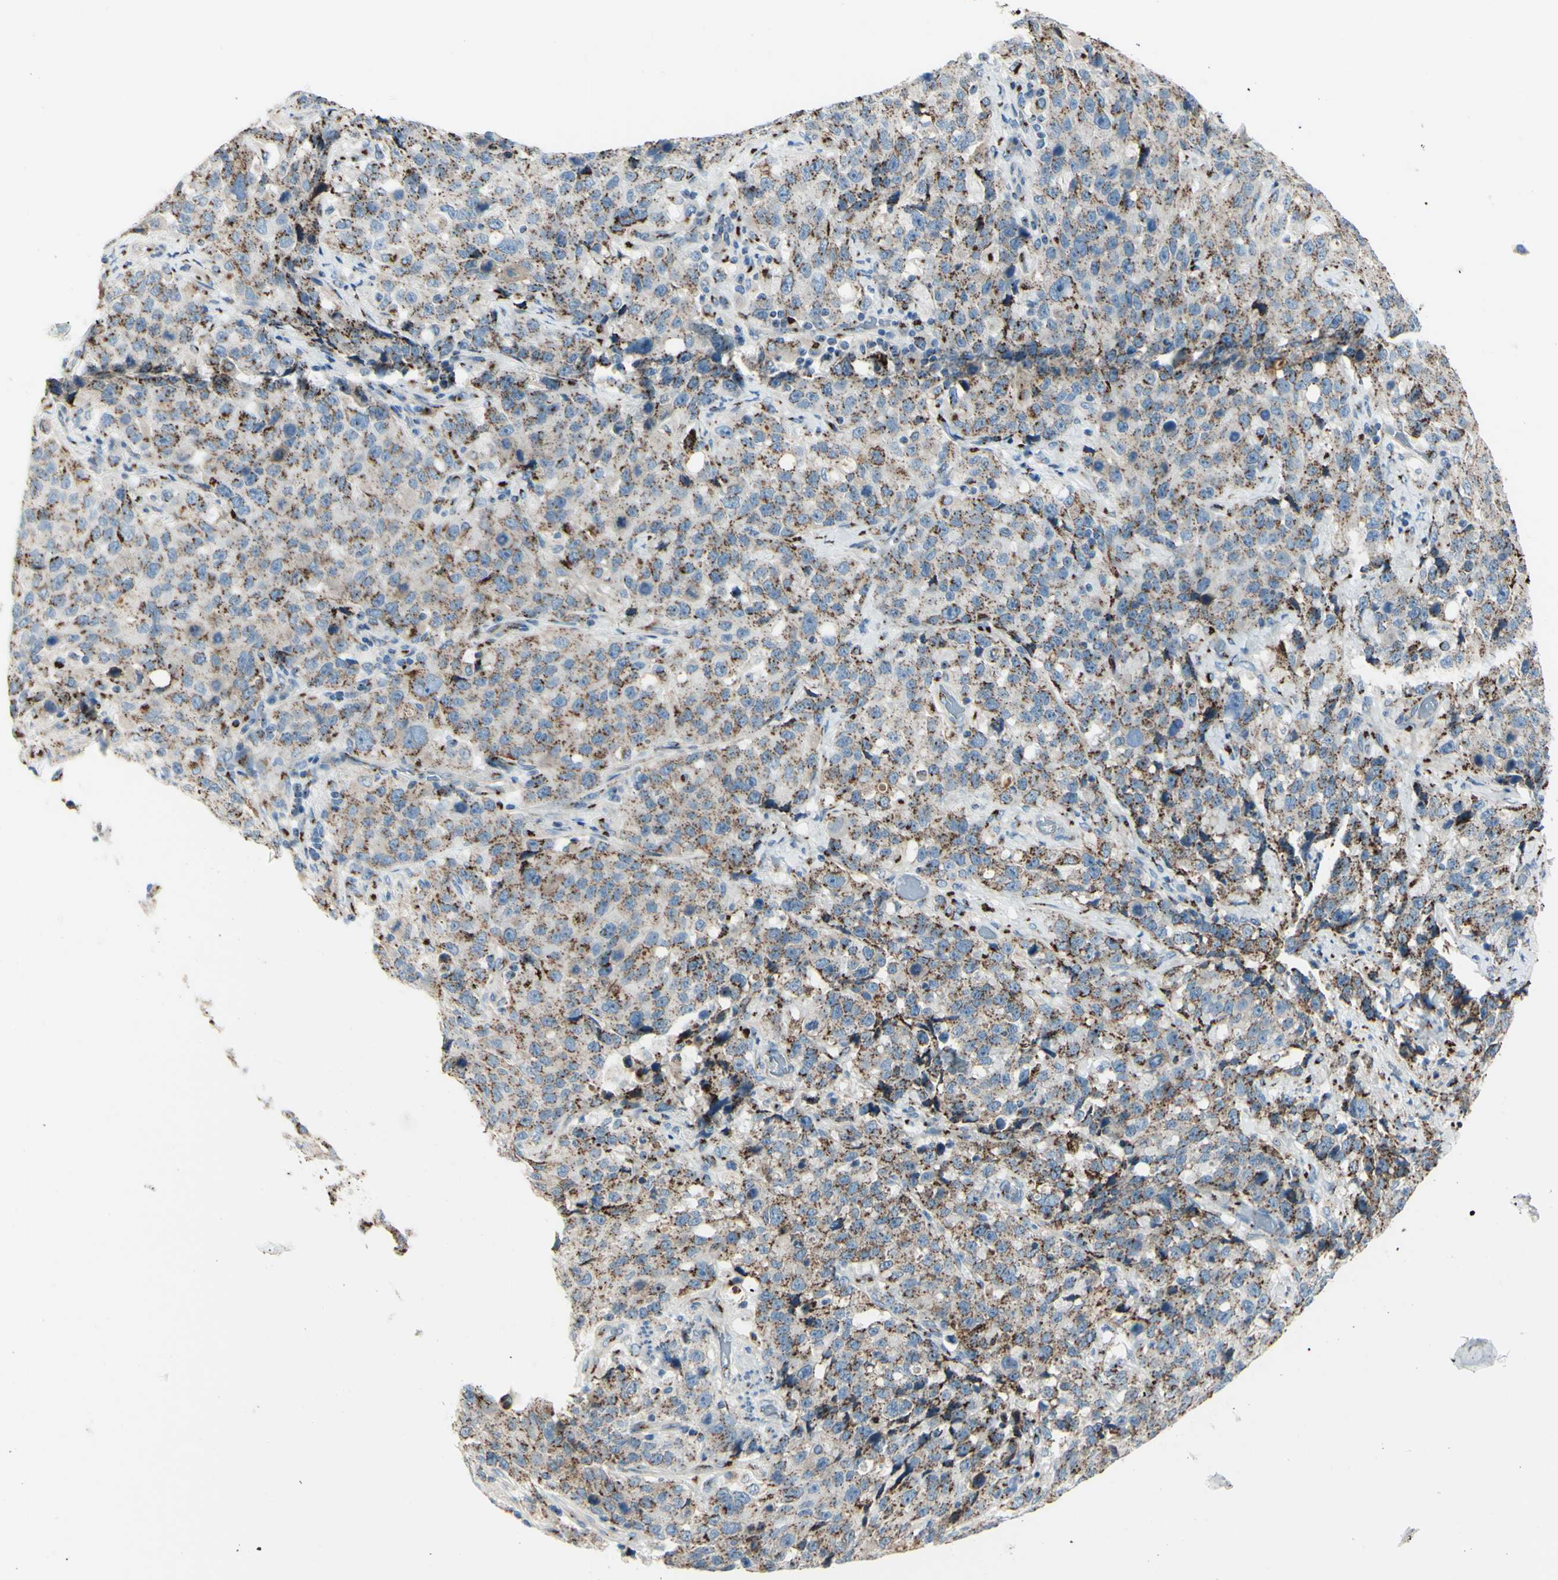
{"staining": {"intensity": "moderate", "quantity": ">75%", "location": "cytoplasmic/membranous"}, "tissue": "stomach cancer", "cell_type": "Tumor cells", "image_type": "cancer", "snomed": [{"axis": "morphology", "description": "Normal tissue, NOS"}, {"axis": "morphology", "description": "Adenocarcinoma, NOS"}, {"axis": "topography", "description": "Stomach"}], "caption": "About >75% of tumor cells in human stomach adenocarcinoma display moderate cytoplasmic/membranous protein expression as visualized by brown immunohistochemical staining.", "gene": "B4GALT1", "patient": {"sex": "male", "age": 48}}